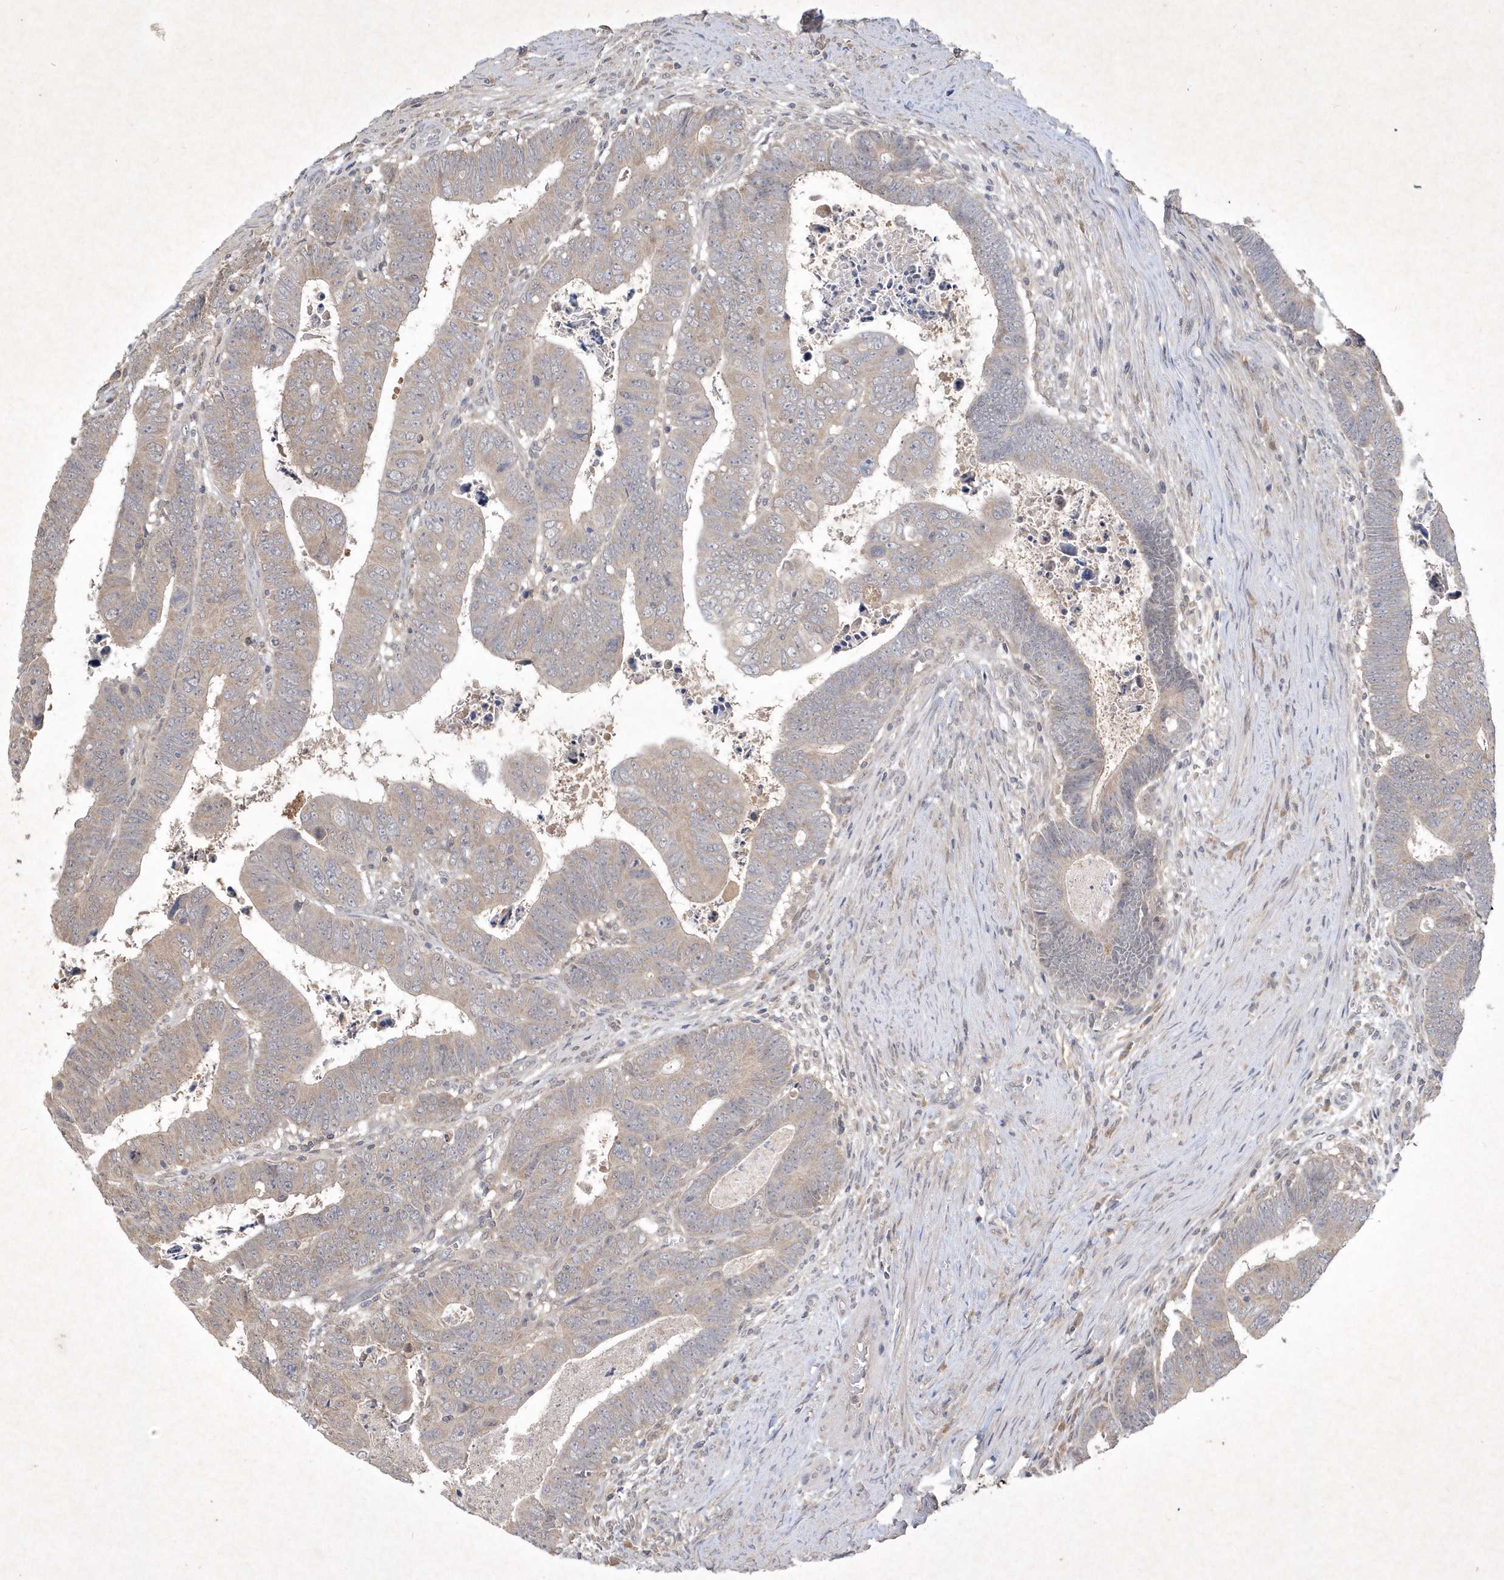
{"staining": {"intensity": "weak", "quantity": "<25%", "location": "cytoplasmic/membranous"}, "tissue": "colorectal cancer", "cell_type": "Tumor cells", "image_type": "cancer", "snomed": [{"axis": "morphology", "description": "Normal tissue, NOS"}, {"axis": "morphology", "description": "Adenocarcinoma, NOS"}, {"axis": "topography", "description": "Rectum"}], "caption": "IHC histopathology image of neoplastic tissue: adenocarcinoma (colorectal) stained with DAB reveals no significant protein expression in tumor cells. (DAB immunohistochemistry visualized using brightfield microscopy, high magnification).", "gene": "AKR7A2", "patient": {"sex": "female", "age": 65}}